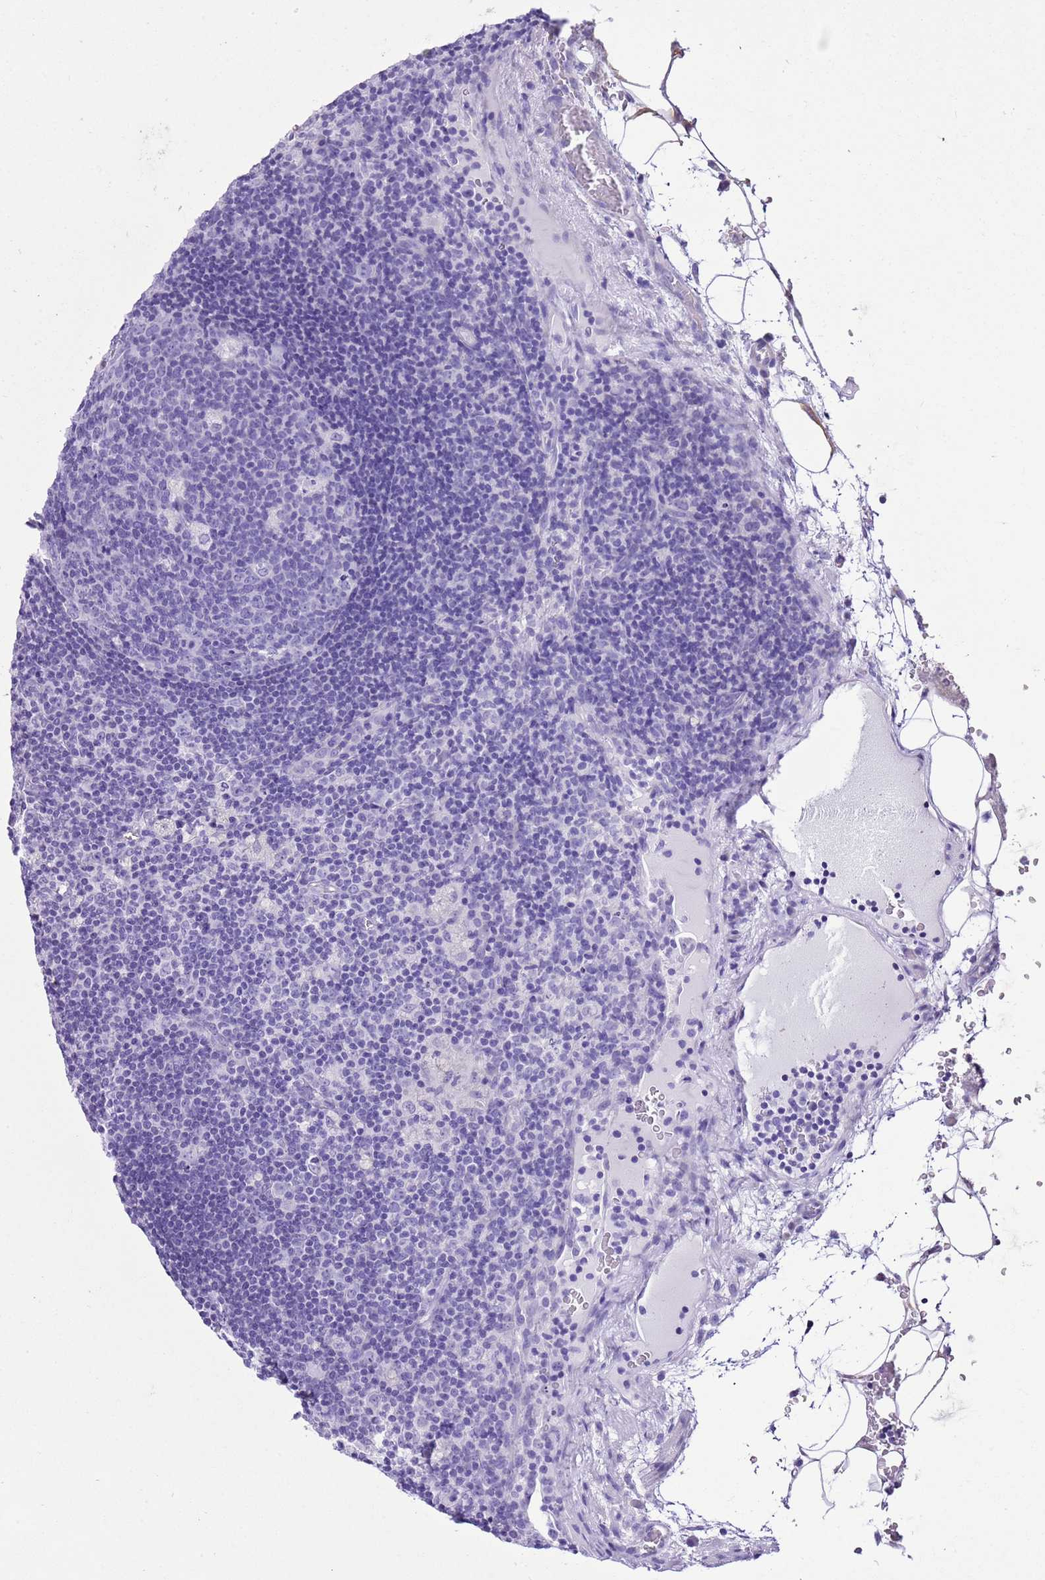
{"staining": {"intensity": "negative", "quantity": "none", "location": "none"}, "tissue": "lymph node", "cell_type": "Germinal center cells", "image_type": "normal", "snomed": [{"axis": "morphology", "description": "Normal tissue, NOS"}, {"axis": "topography", "description": "Lymph node"}], "caption": "Germinal center cells show no significant protein staining in unremarkable lymph node. The staining was performed using DAB to visualize the protein expression in brown, while the nuclei were stained in blue with hematoxylin (Magnification: 20x).", "gene": "TMEM185A", "patient": {"sex": "male", "age": 58}}